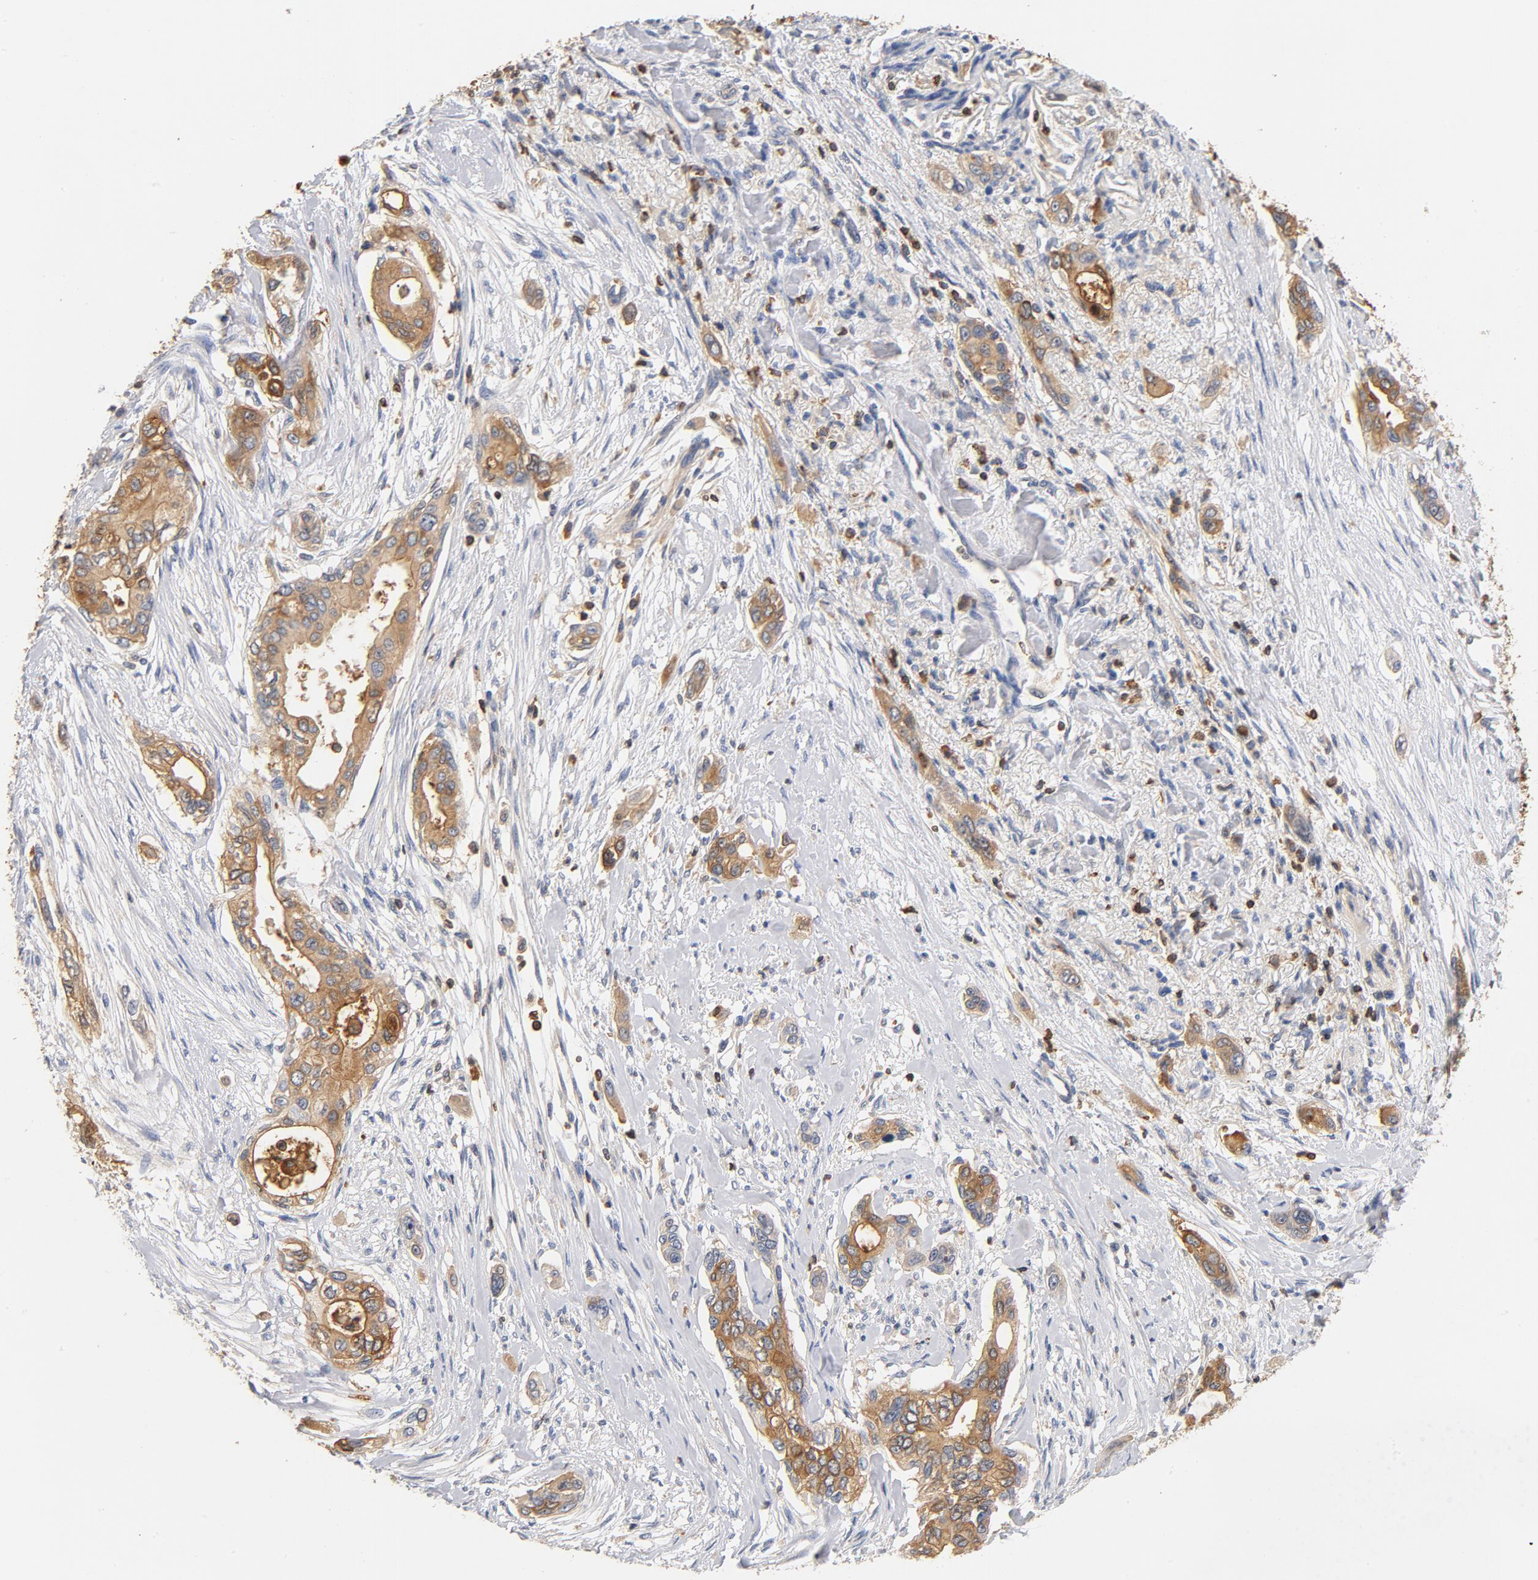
{"staining": {"intensity": "moderate", "quantity": ">75%", "location": "cytoplasmic/membranous"}, "tissue": "pancreatic cancer", "cell_type": "Tumor cells", "image_type": "cancer", "snomed": [{"axis": "morphology", "description": "Adenocarcinoma, NOS"}, {"axis": "topography", "description": "Pancreas"}], "caption": "Approximately >75% of tumor cells in human pancreatic cancer show moderate cytoplasmic/membranous protein positivity as visualized by brown immunohistochemical staining.", "gene": "EZR", "patient": {"sex": "female", "age": 60}}